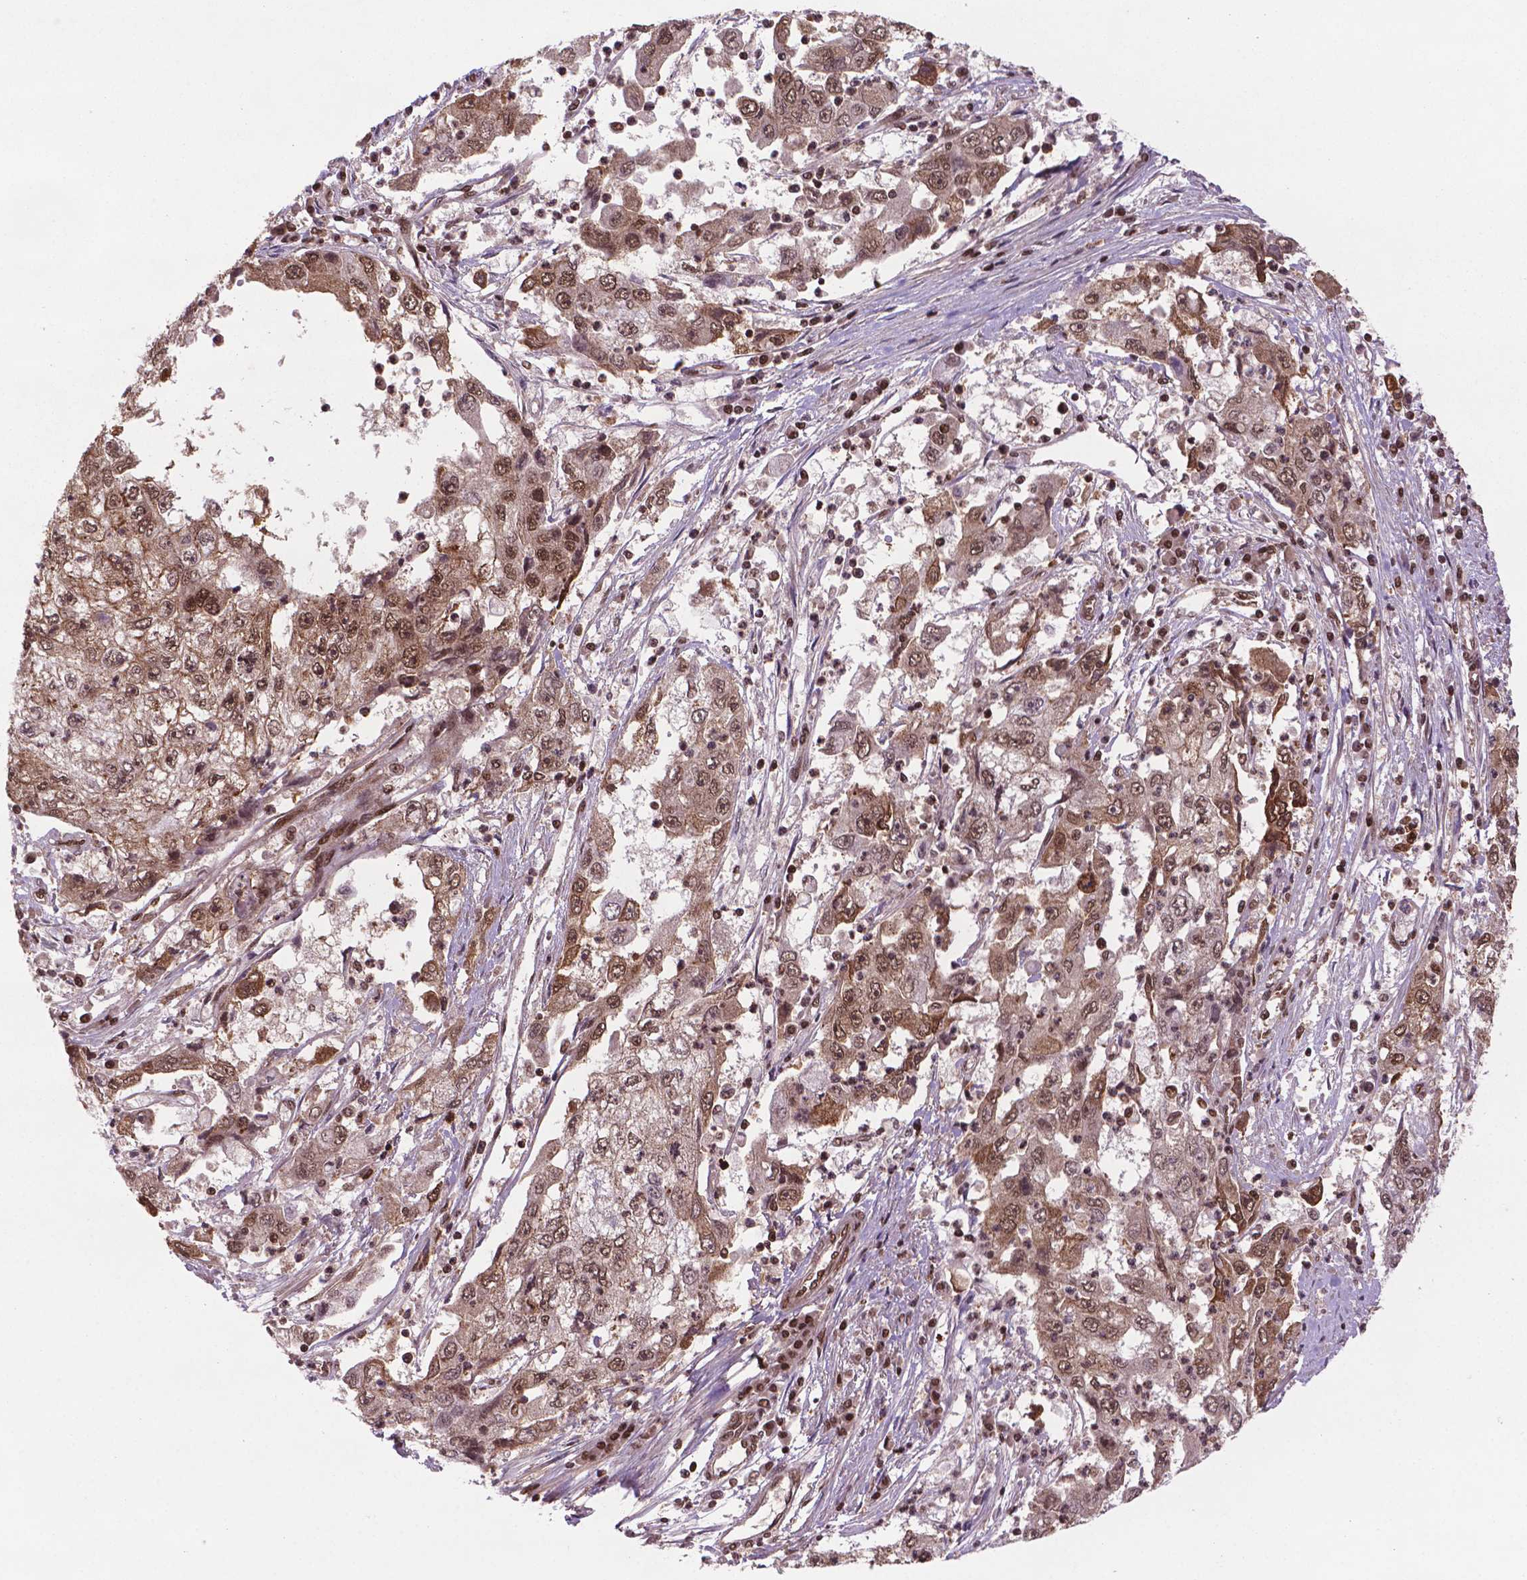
{"staining": {"intensity": "moderate", "quantity": ">75%", "location": "cytoplasmic/membranous,nuclear"}, "tissue": "cervical cancer", "cell_type": "Tumor cells", "image_type": "cancer", "snomed": [{"axis": "morphology", "description": "Squamous cell carcinoma, NOS"}, {"axis": "topography", "description": "Cervix"}], "caption": "An immunohistochemistry (IHC) histopathology image of neoplastic tissue is shown. Protein staining in brown labels moderate cytoplasmic/membranous and nuclear positivity in cervical cancer within tumor cells. Using DAB (brown) and hematoxylin (blue) stains, captured at high magnification using brightfield microscopy.", "gene": "SIRT6", "patient": {"sex": "female", "age": 36}}